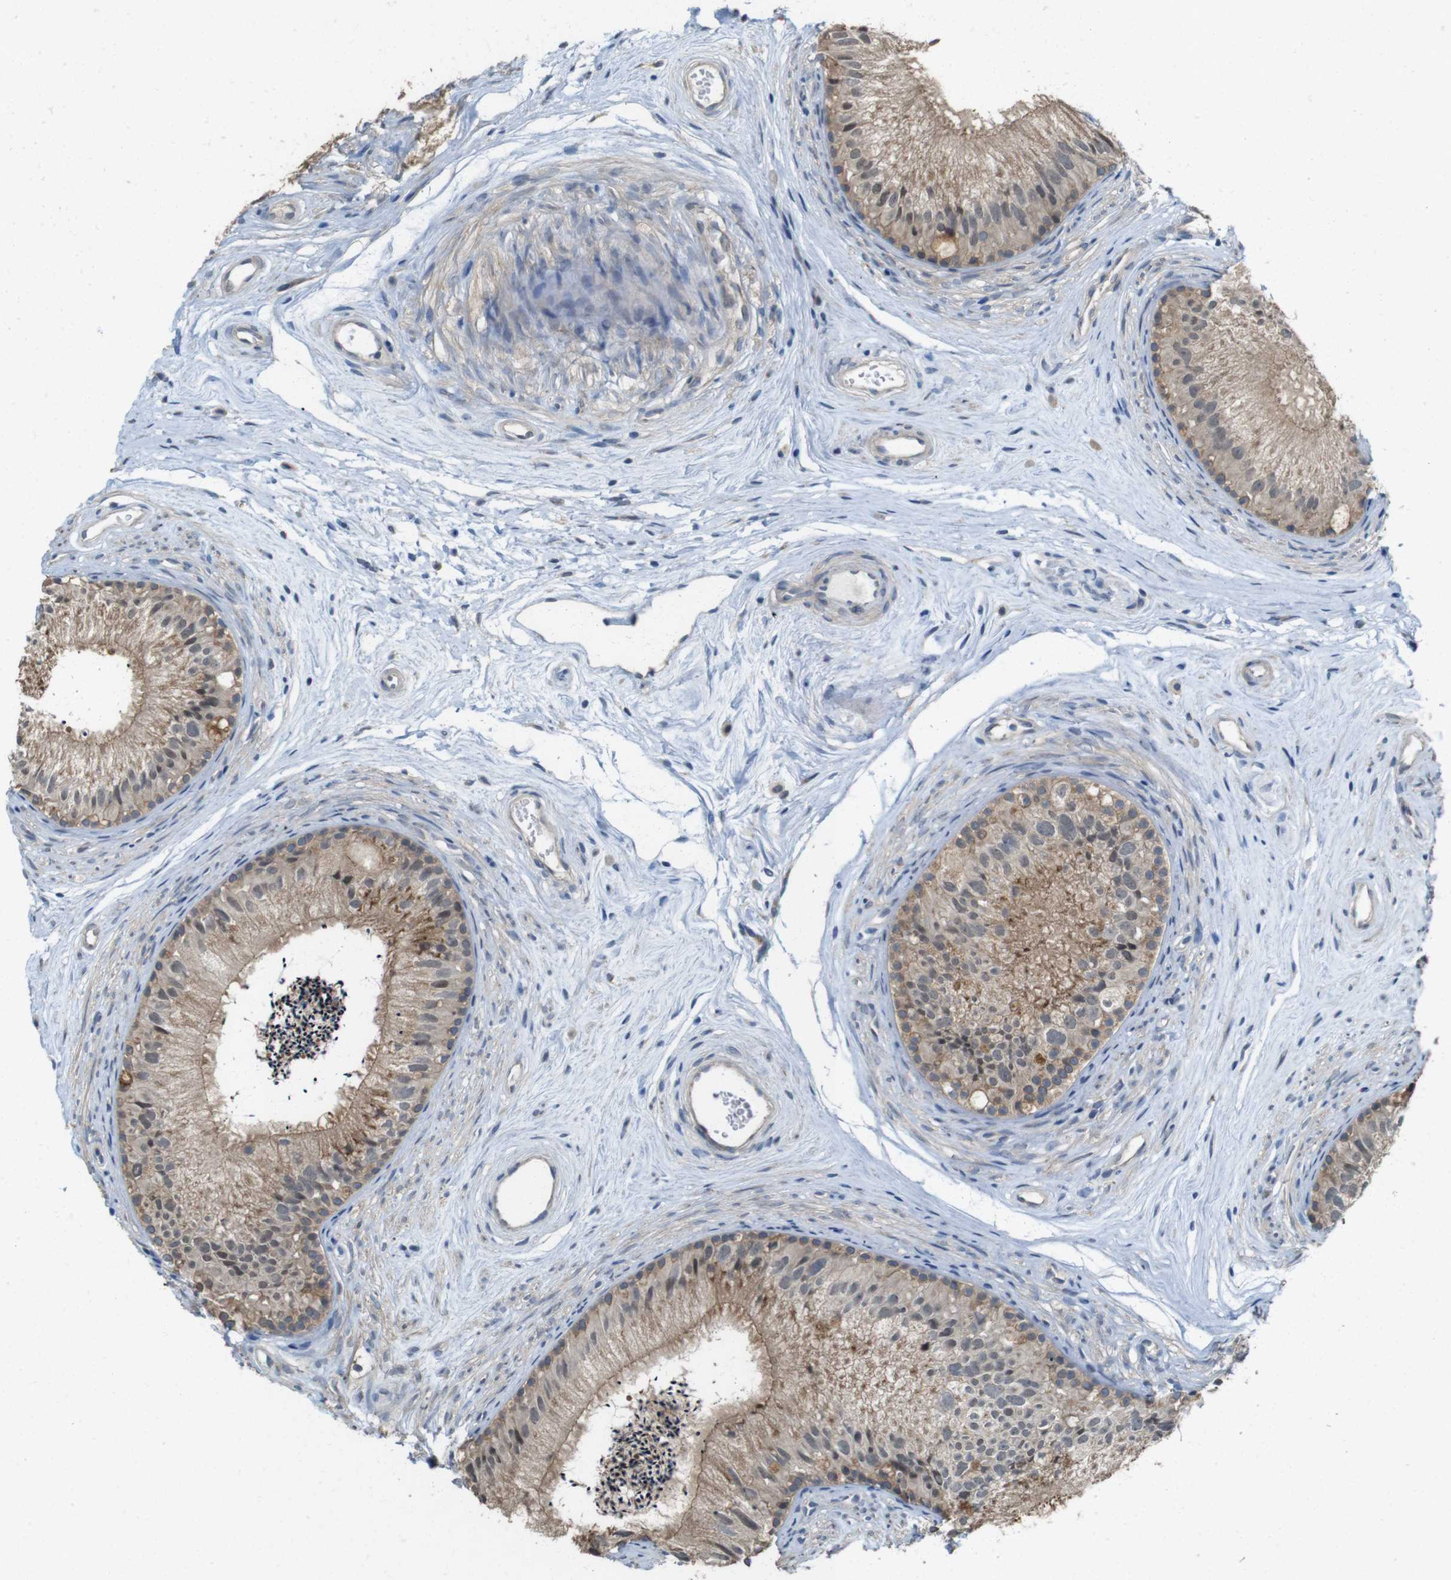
{"staining": {"intensity": "moderate", "quantity": ">75%", "location": "cytoplasmic/membranous"}, "tissue": "epididymis", "cell_type": "Glandular cells", "image_type": "normal", "snomed": [{"axis": "morphology", "description": "Normal tissue, NOS"}, {"axis": "topography", "description": "Epididymis"}], "caption": "Immunohistochemistry (IHC) (DAB) staining of benign epididymis reveals moderate cytoplasmic/membranous protein positivity in approximately >75% of glandular cells. Nuclei are stained in blue.", "gene": "CDC34", "patient": {"sex": "male", "age": 56}}